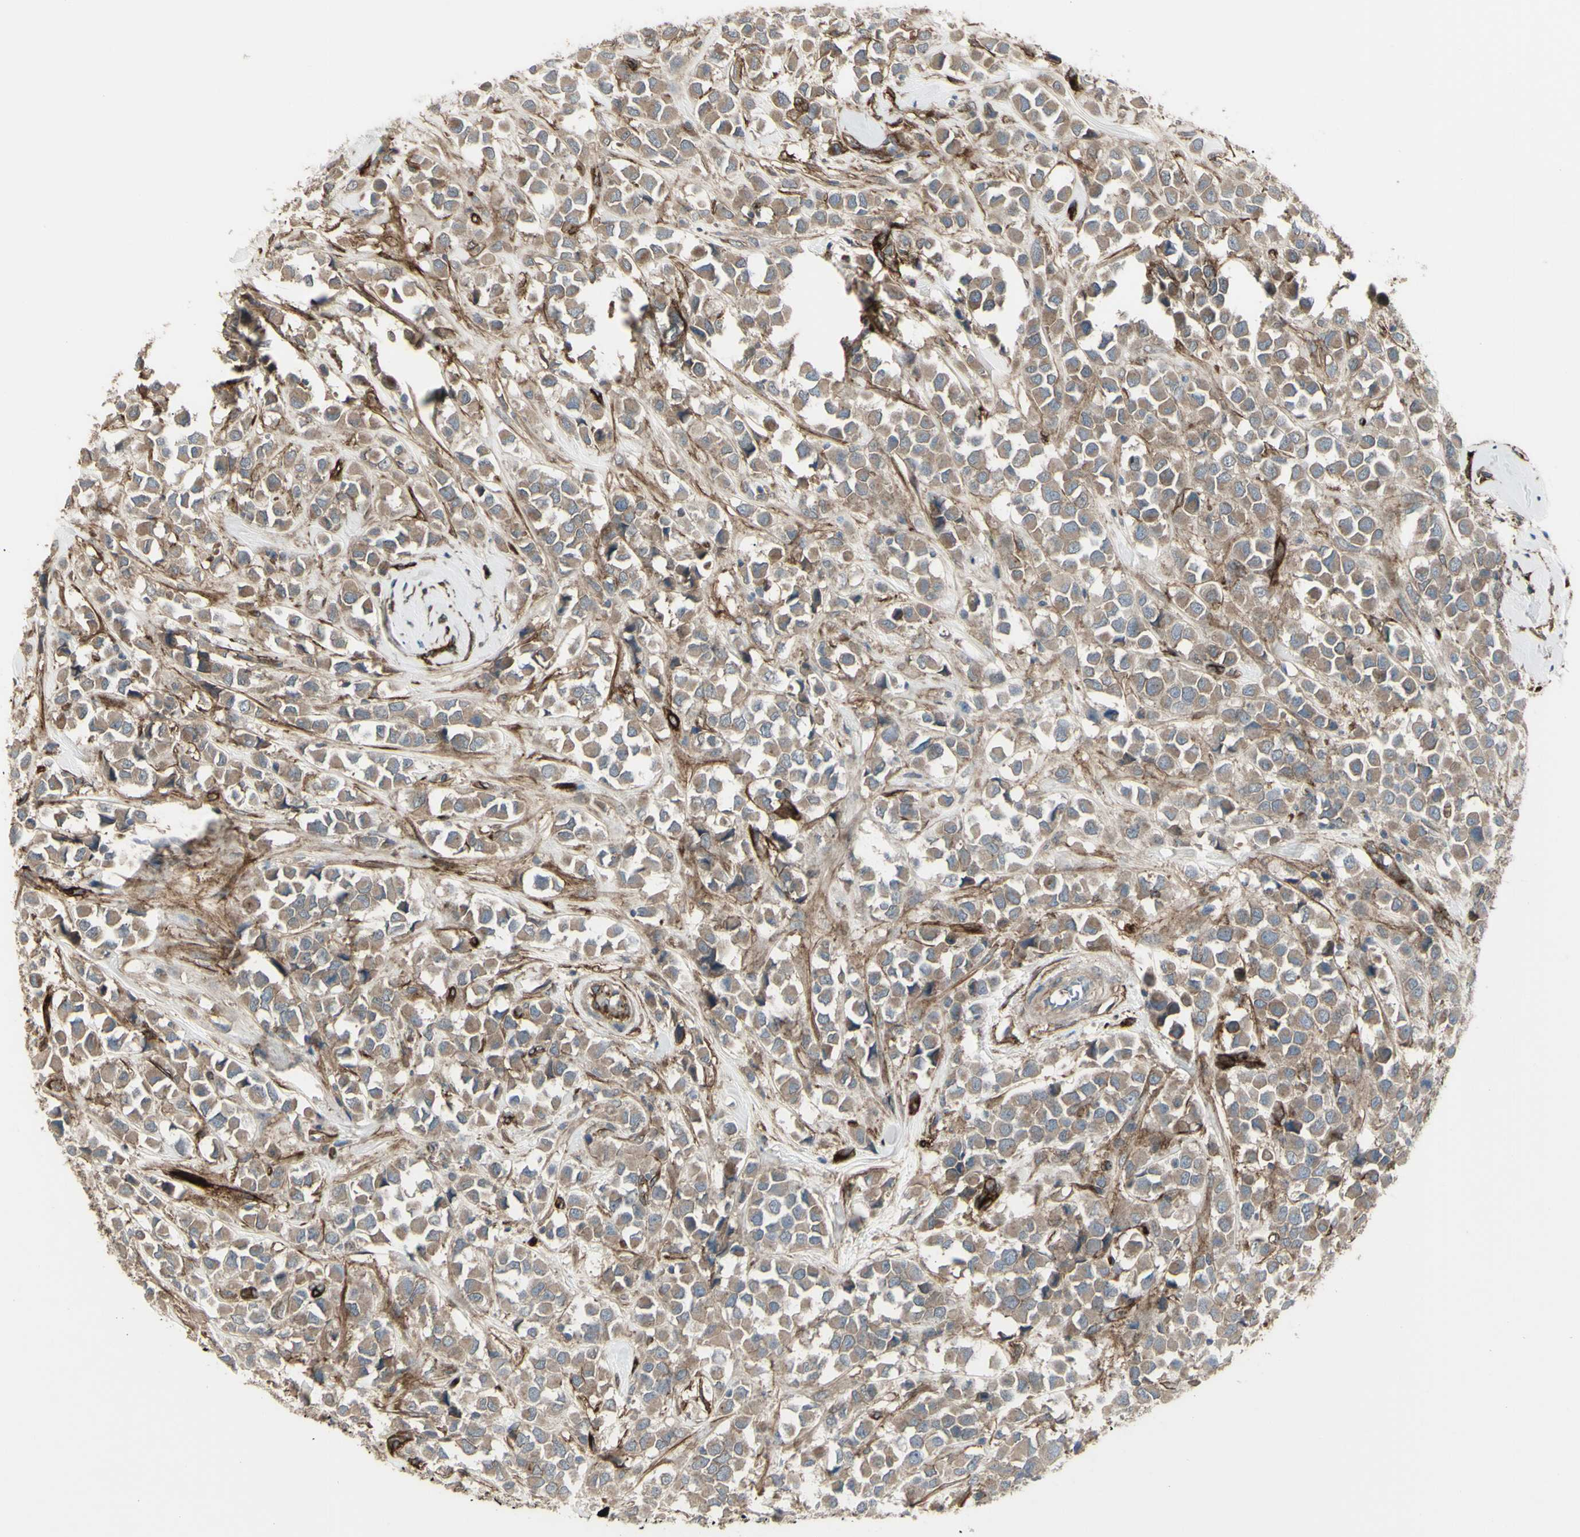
{"staining": {"intensity": "weak", "quantity": ">75%", "location": "cytoplasmic/membranous"}, "tissue": "breast cancer", "cell_type": "Tumor cells", "image_type": "cancer", "snomed": [{"axis": "morphology", "description": "Duct carcinoma"}, {"axis": "topography", "description": "Breast"}], "caption": "Immunohistochemical staining of breast invasive ductal carcinoma shows low levels of weak cytoplasmic/membranous protein positivity in about >75% of tumor cells.", "gene": "CD276", "patient": {"sex": "female", "age": 61}}